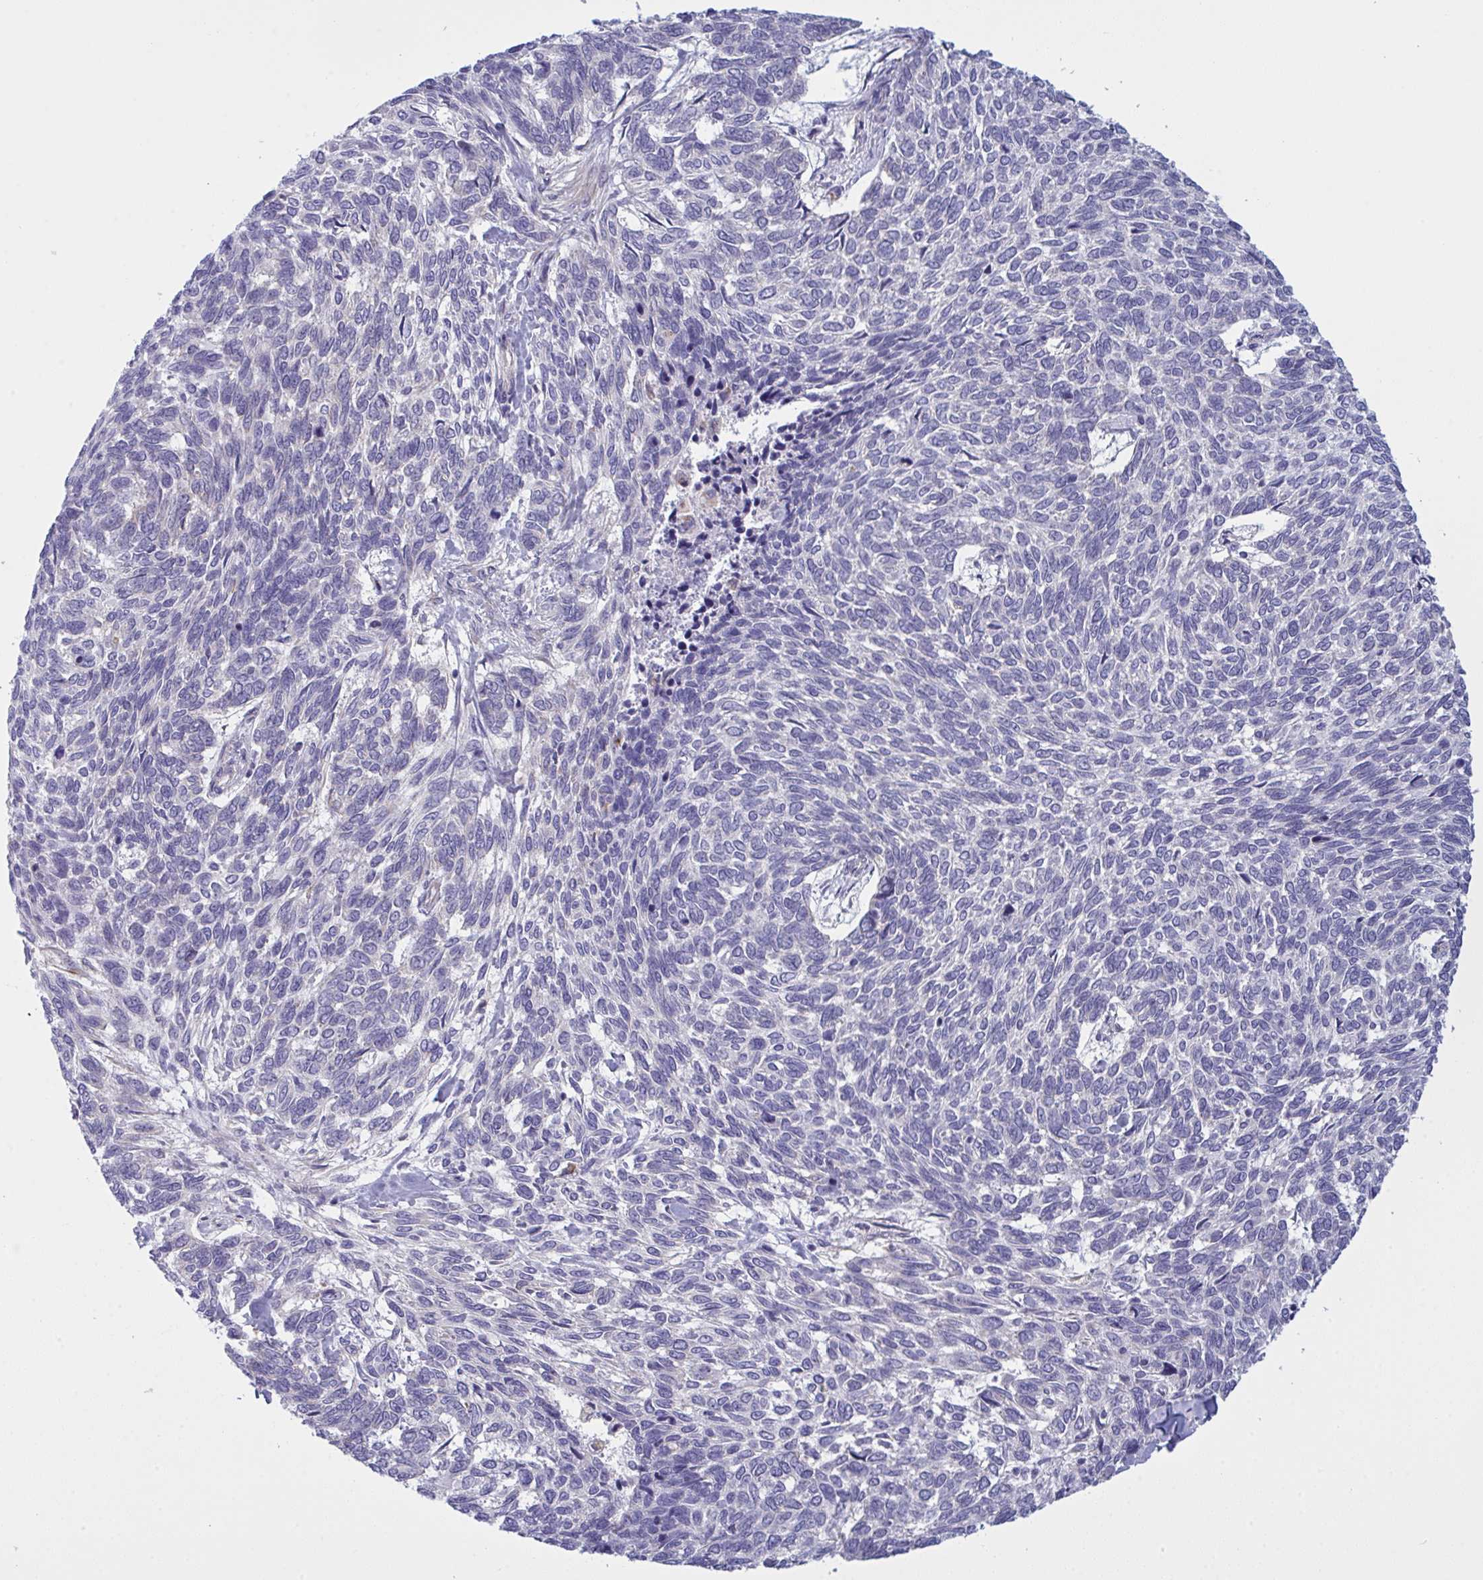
{"staining": {"intensity": "negative", "quantity": "none", "location": "none"}, "tissue": "skin cancer", "cell_type": "Tumor cells", "image_type": "cancer", "snomed": [{"axis": "morphology", "description": "Basal cell carcinoma"}, {"axis": "topography", "description": "Skin"}], "caption": "Histopathology image shows no significant protein expression in tumor cells of skin cancer. The staining is performed using DAB brown chromogen with nuclei counter-stained in using hematoxylin.", "gene": "DCBLD1", "patient": {"sex": "female", "age": 65}}